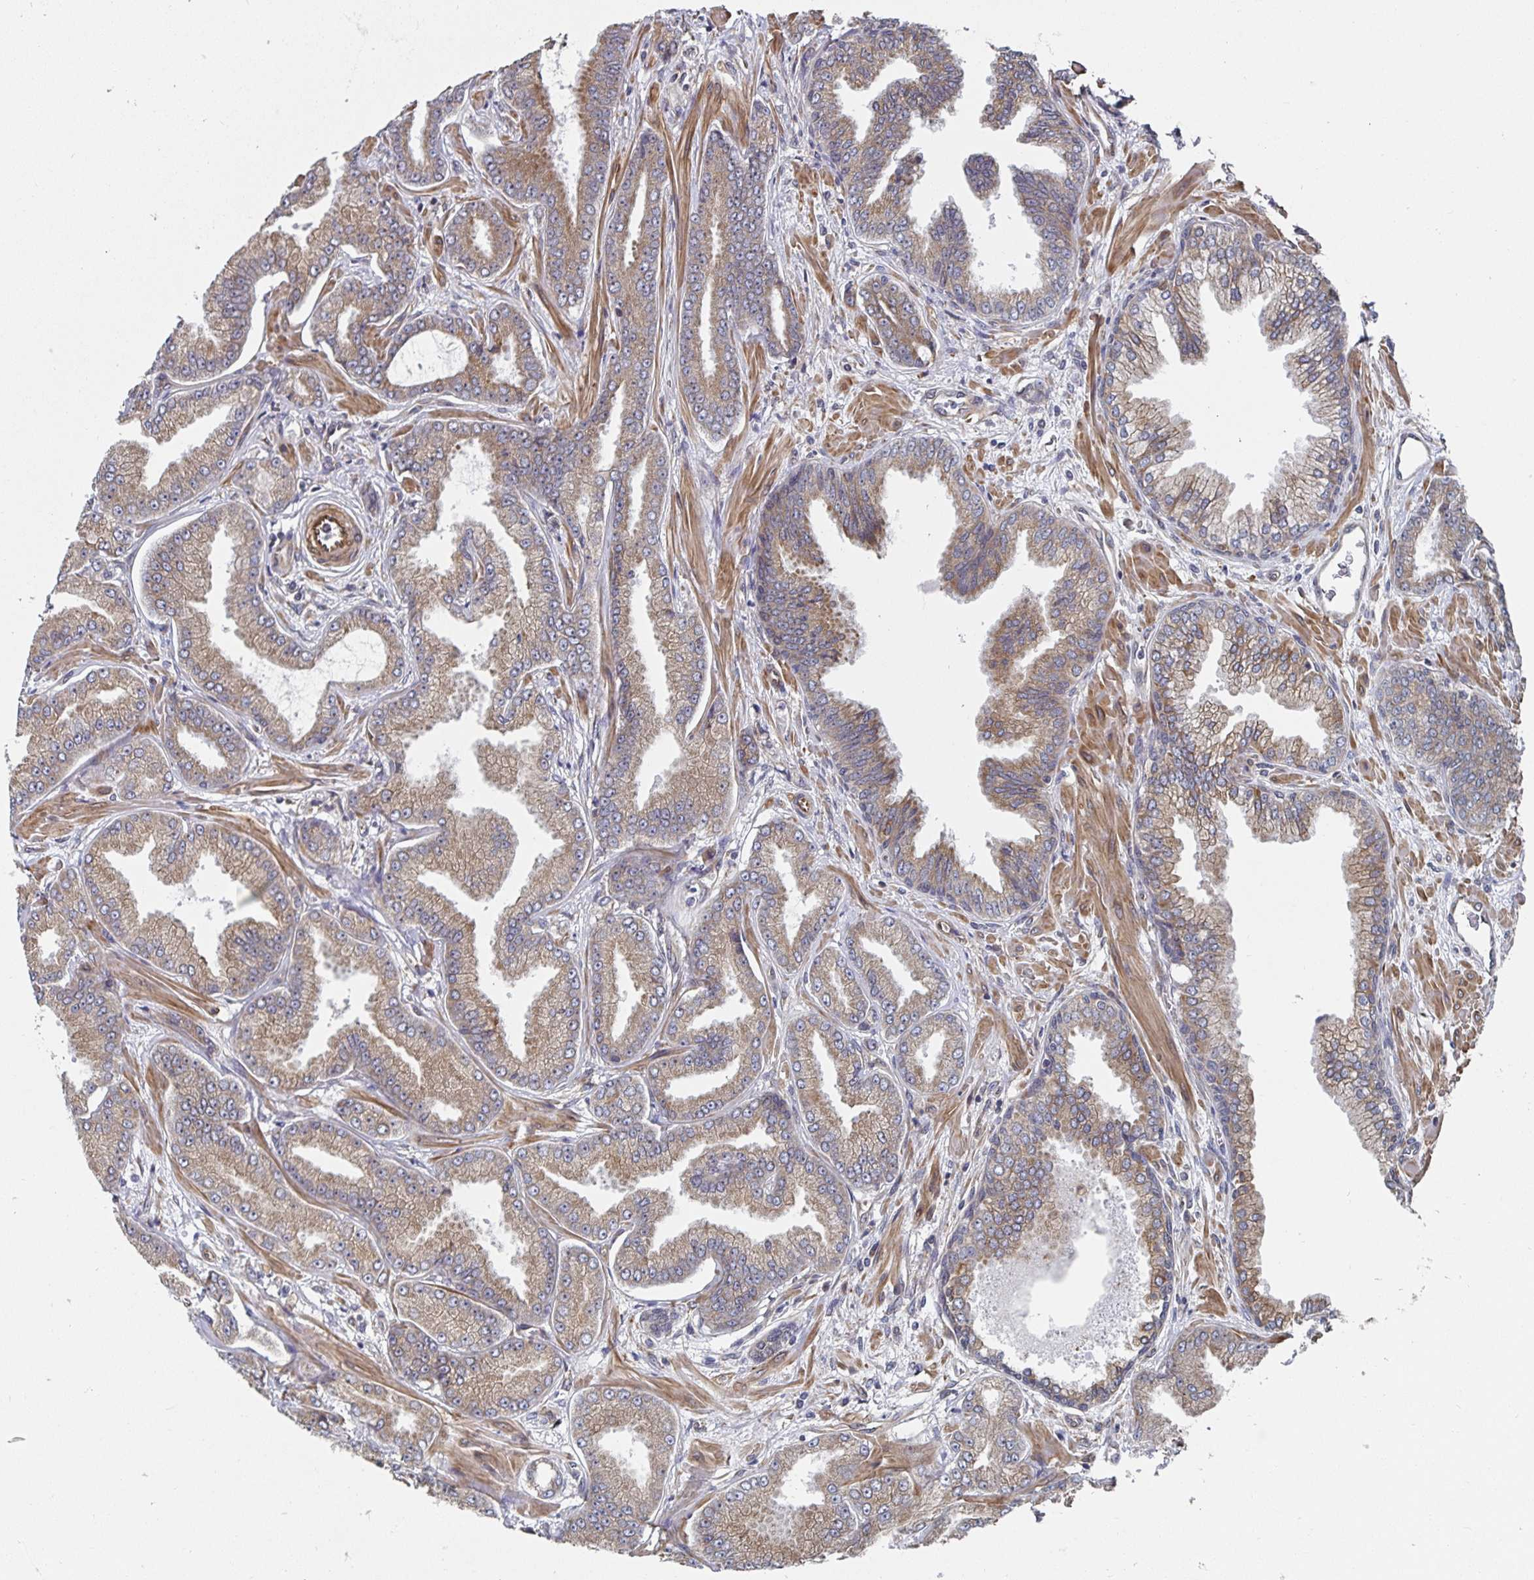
{"staining": {"intensity": "weak", "quantity": ">75%", "location": "cytoplasmic/membranous"}, "tissue": "prostate cancer", "cell_type": "Tumor cells", "image_type": "cancer", "snomed": [{"axis": "morphology", "description": "Adenocarcinoma, Low grade"}, {"axis": "topography", "description": "Prostate"}], "caption": "There is low levels of weak cytoplasmic/membranous expression in tumor cells of prostate cancer (adenocarcinoma (low-grade)), as demonstrated by immunohistochemical staining (brown color).", "gene": "BCAP29", "patient": {"sex": "male", "age": 55}}